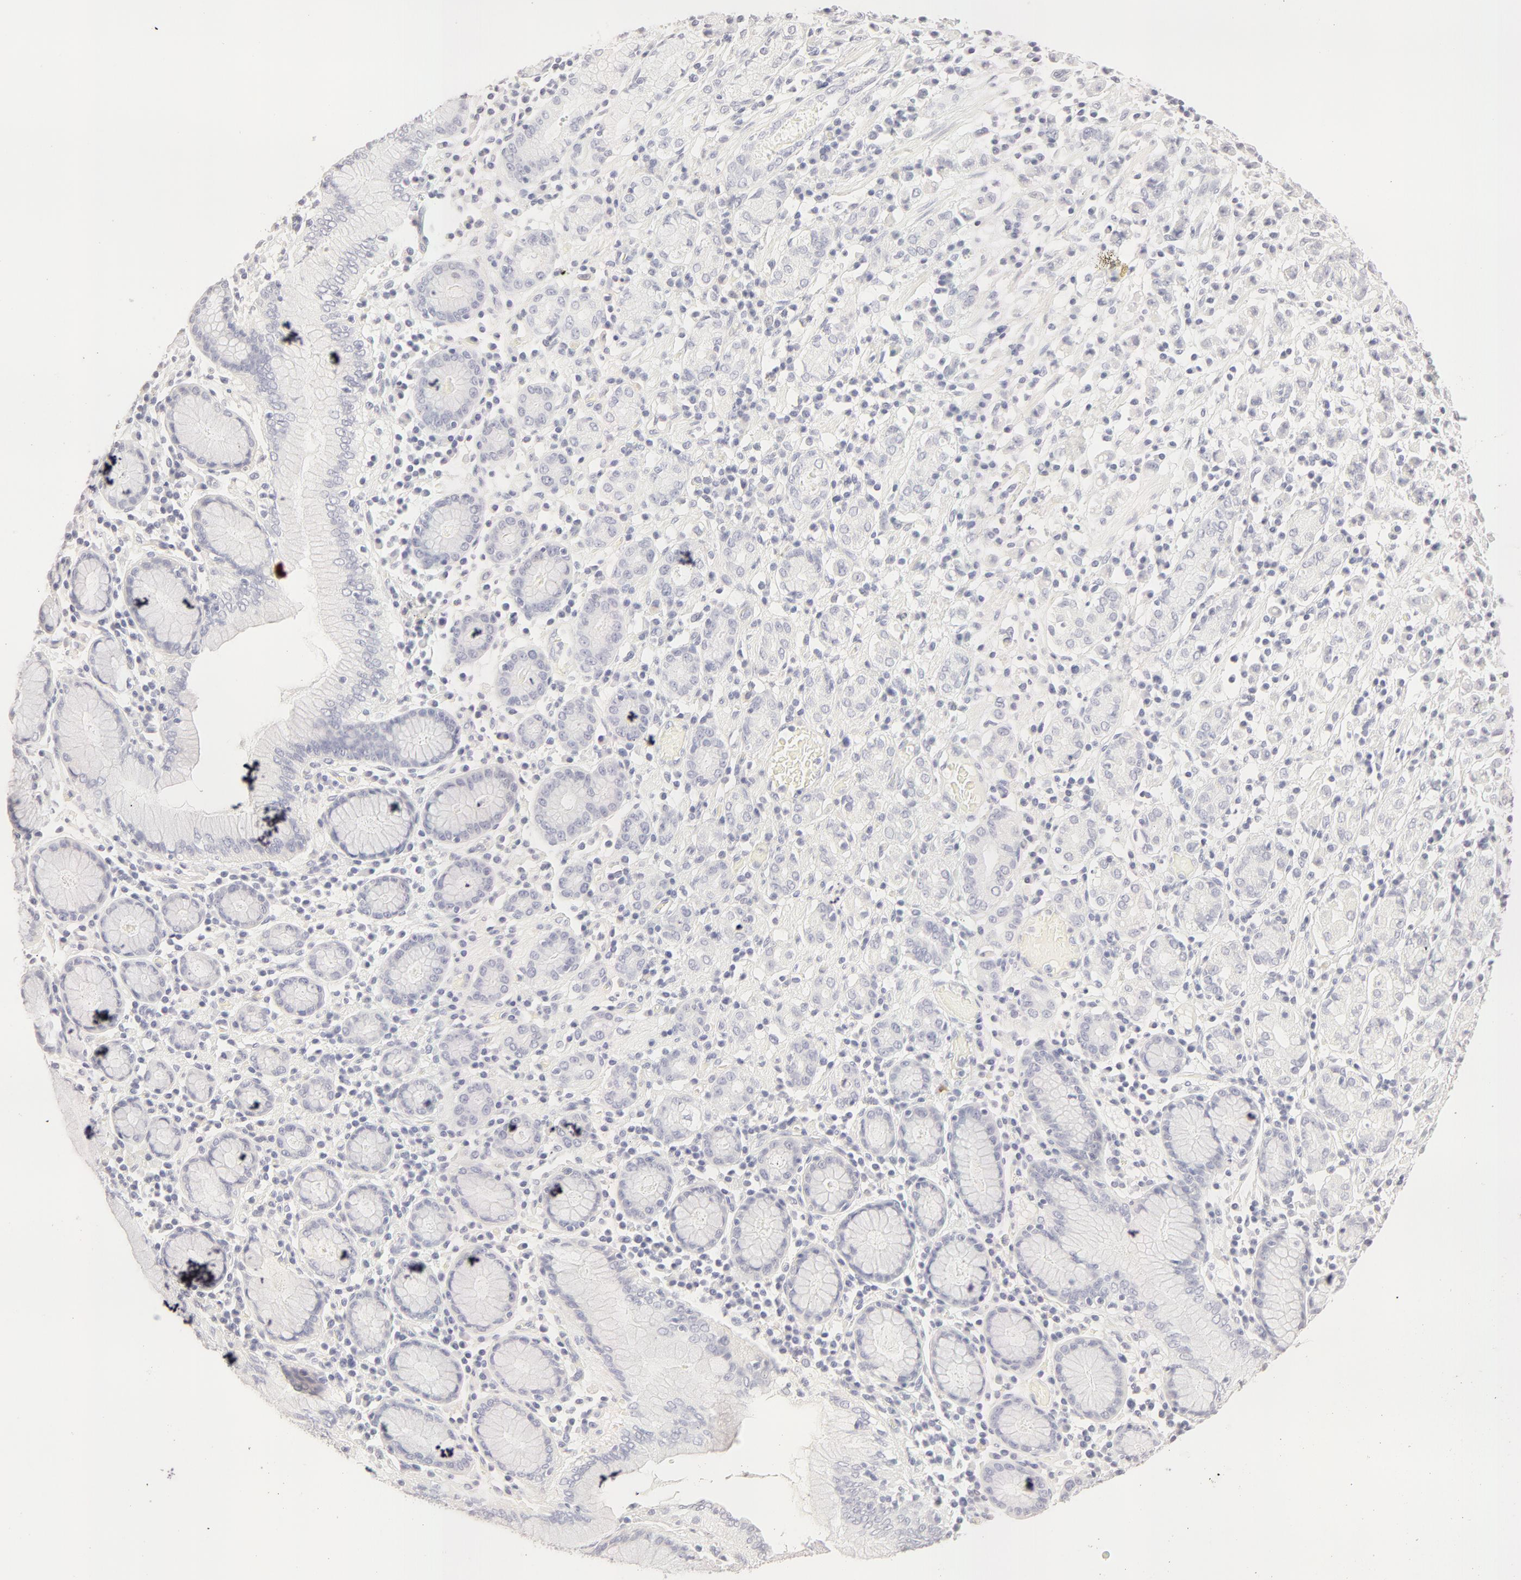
{"staining": {"intensity": "negative", "quantity": "none", "location": "none"}, "tissue": "stomach cancer", "cell_type": "Tumor cells", "image_type": "cancer", "snomed": [{"axis": "morphology", "description": "Adenocarcinoma, NOS"}, {"axis": "topography", "description": "Stomach, lower"}], "caption": "Protein analysis of stomach cancer (adenocarcinoma) exhibits no significant staining in tumor cells.", "gene": "LGALS7B", "patient": {"sex": "male", "age": 88}}